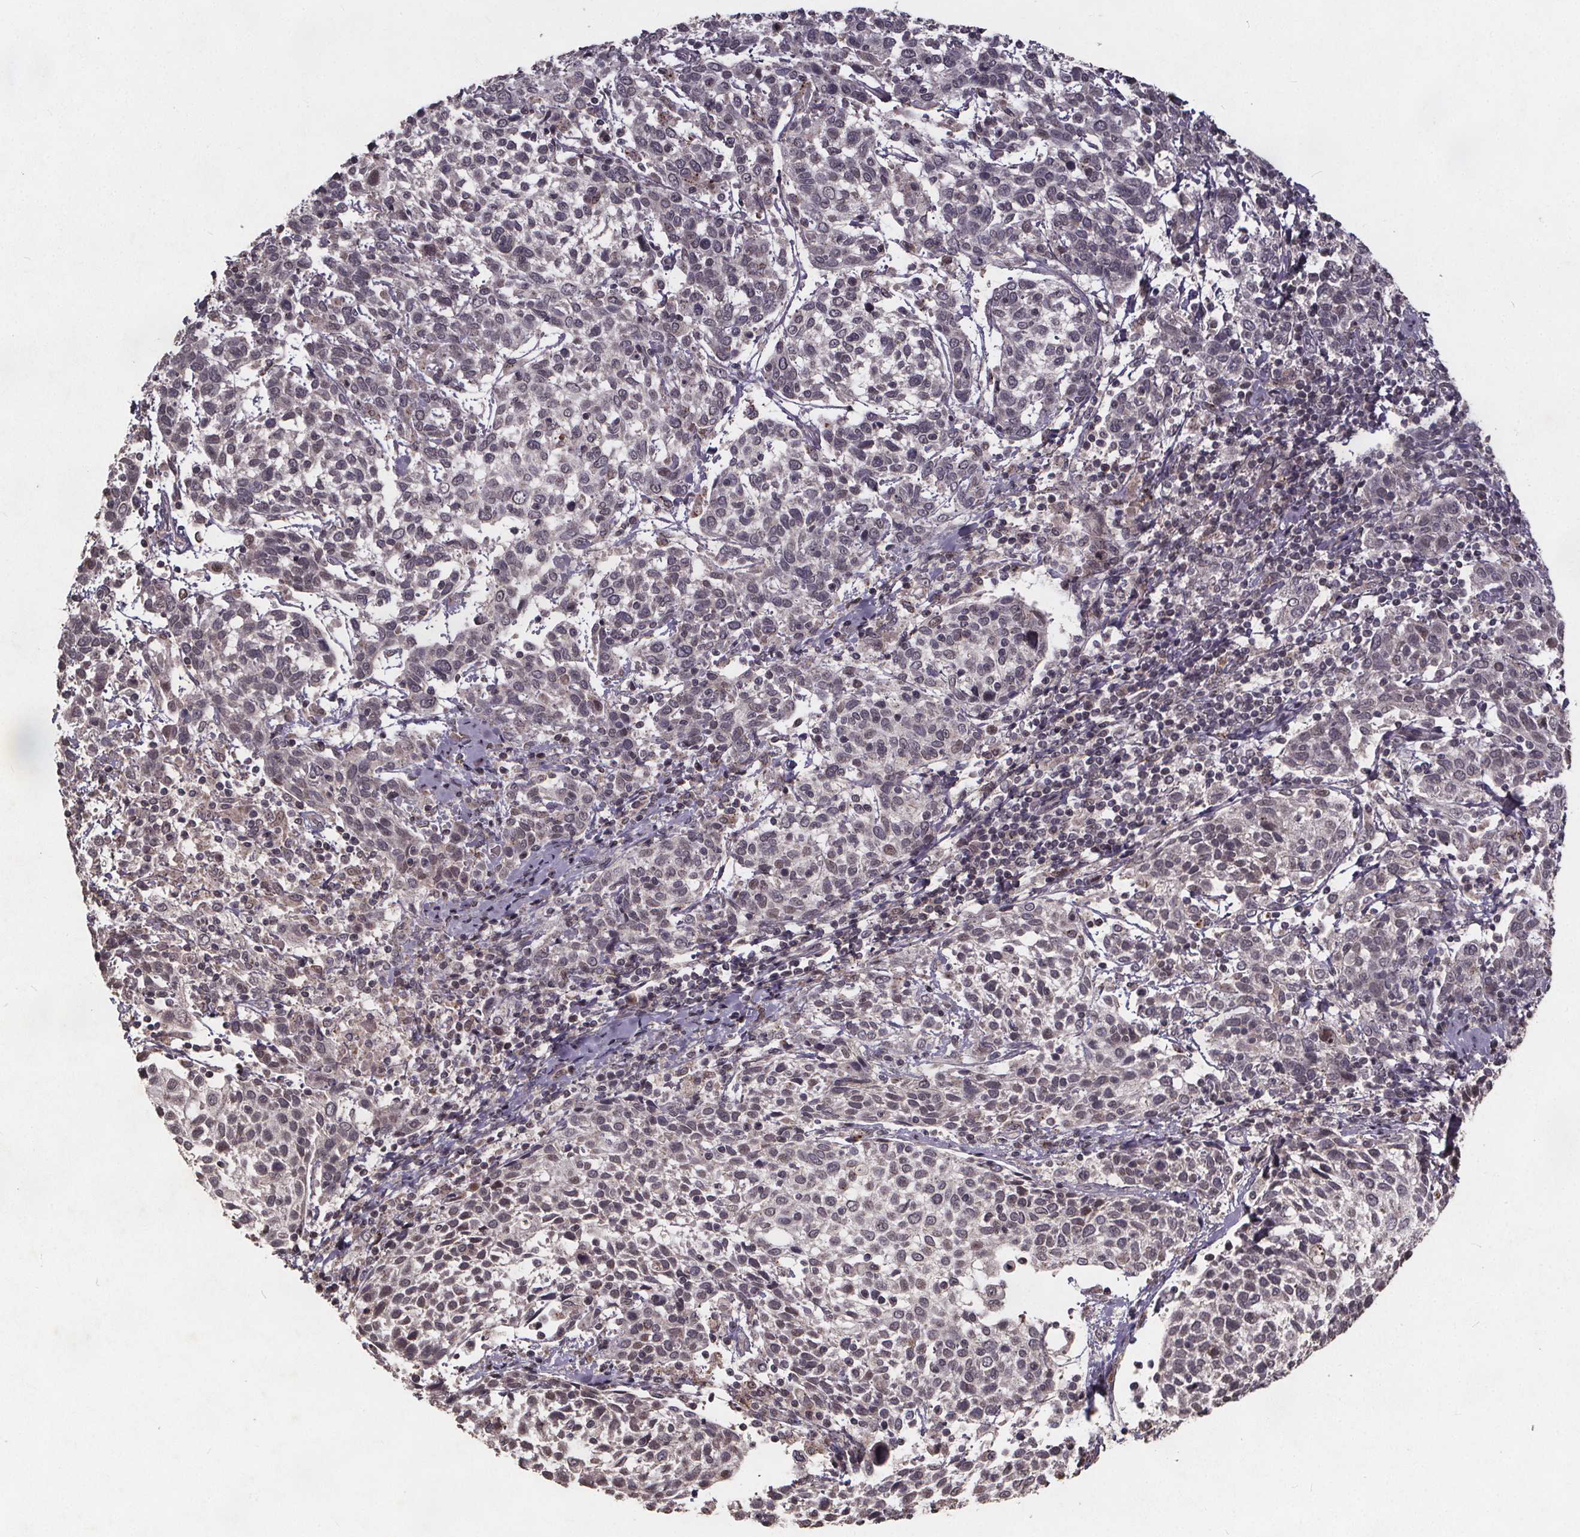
{"staining": {"intensity": "negative", "quantity": "none", "location": "none"}, "tissue": "cervical cancer", "cell_type": "Tumor cells", "image_type": "cancer", "snomed": [{"axis": "morphology", "description": "Squamous cell carcinoma, NOS"}, {"axis": "topography", "description": "Cervix"}], "caption": "This photomicrograph is of cervical squamous cell carcinoma stained with immunohistochemistry to label a protein in brown with the nuclei are counter-stained blue. There is no expression in tumor cells.", "gene": "GPX3", "patient": {"sex": "female", "age": 61}}